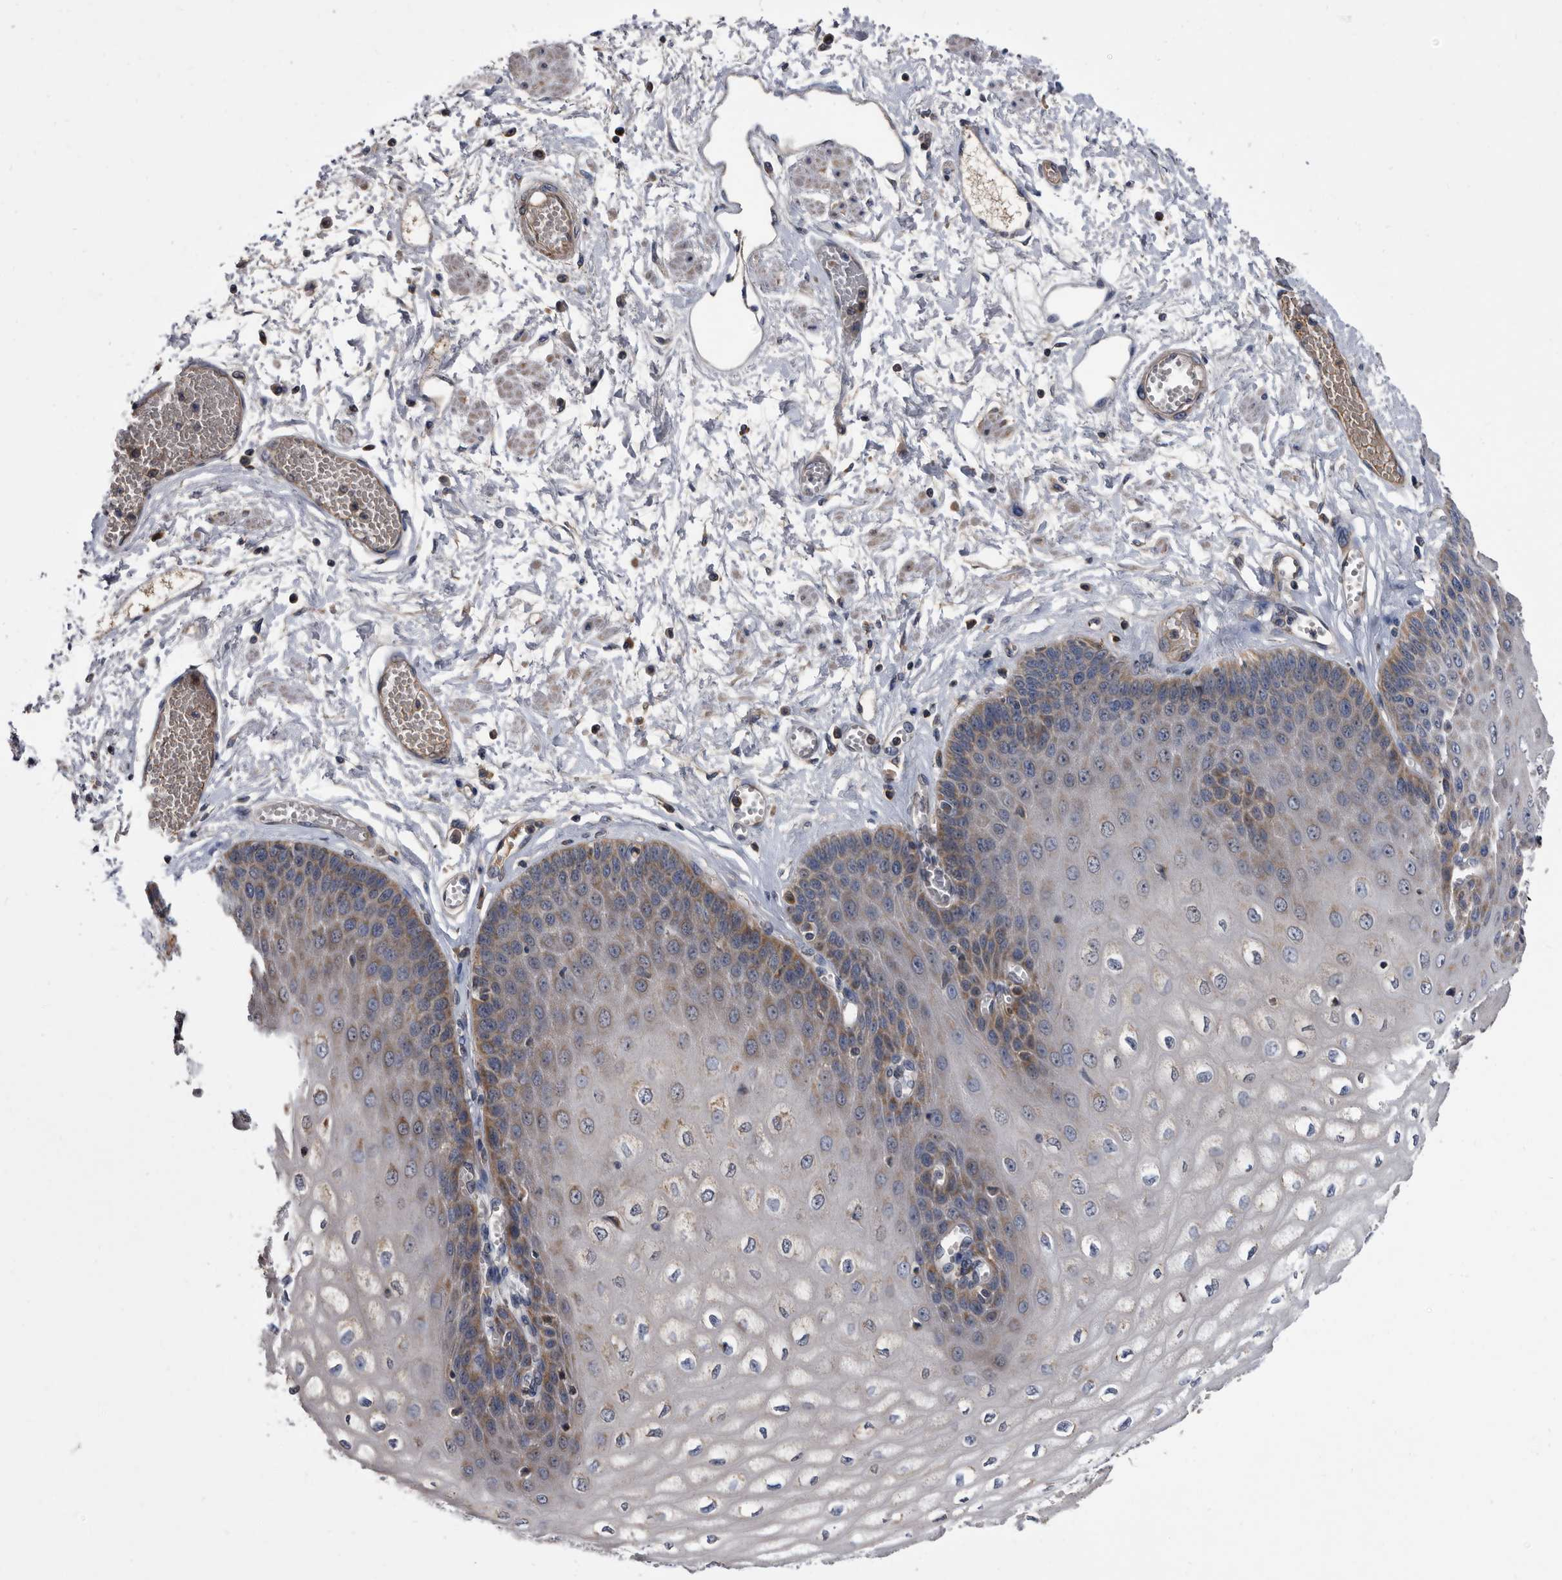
{"staining": {"intensity": "weak", "quantity": "25%-75%", "location": "cytoplasmic/membranous"}, "tissue": "esophagus", "cell_type": "Squamous epithelial cells", "image_type": "normal", "snomed": [{"axis": "morphology", "description": "Normal tissue, NOS"}, {"axis": "topography", "description": "Esophagus"}], "caption": "Immunohistochemical staining of benign esophagus shows weak cytoplasmic/membranous protein positivity in approximately 25%-75% of squamous epithelial cells. The staining is performed using DAB (3,3'-diaminobenzidine) brown chromogen to label protein expression. The nuclei are counter-stained blue using hematoxylin.", "gene": "DTNBP1", "patient": {"sex": "male", "age": 60}}